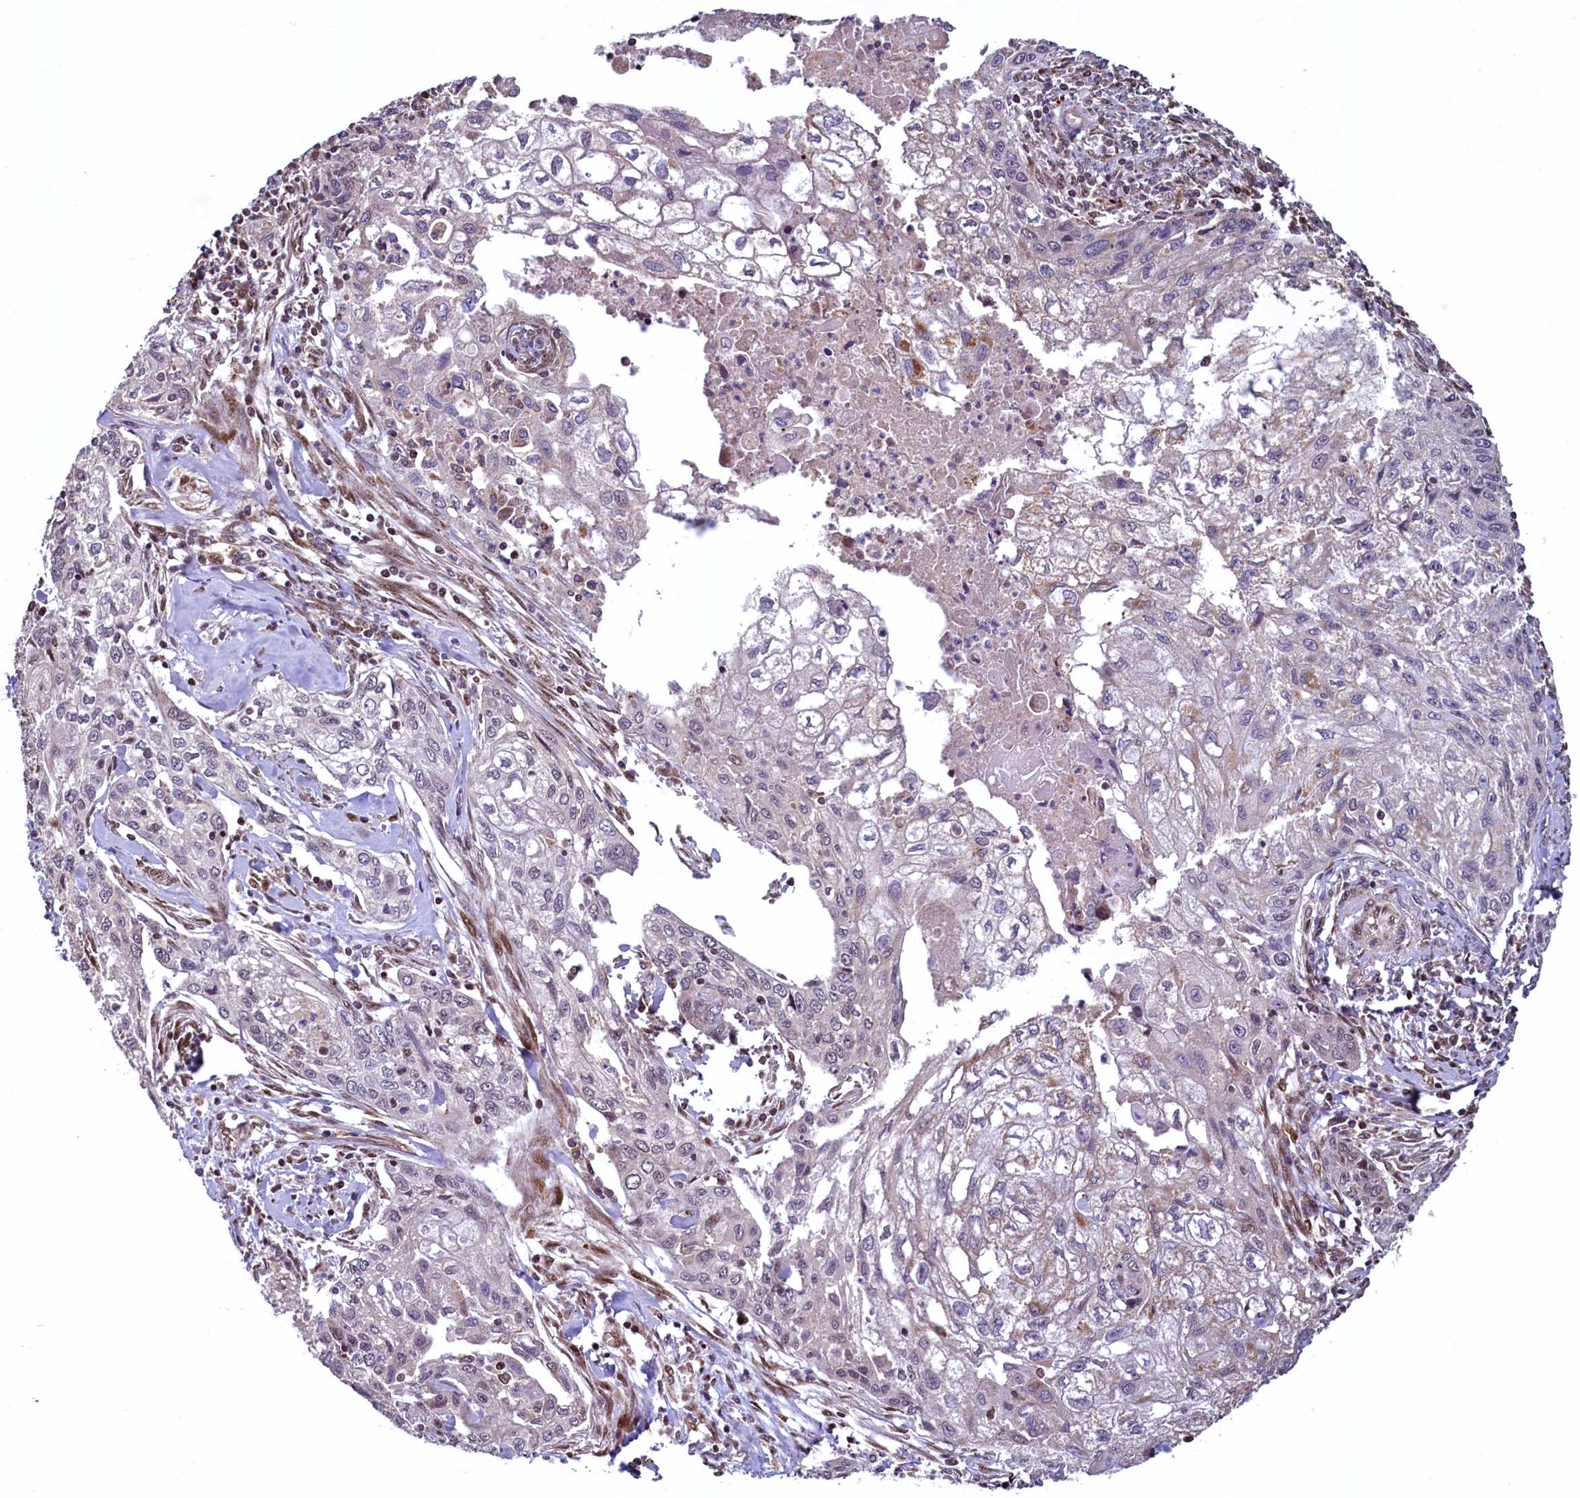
{"staining": {"intensity": "negative", "quantity": "none", "location": "none"}, "tissue": "cervical cancer", "cell_type": "Tumor cells", "image_type": "cancer", "snomed": [{"axis": "morphology", "description": "Squamous cell carcinoma, NOS"}, {"axis": "topography", "description": "Cervix"}], "caption": "This is an immunohistochemistry (IHC) photomicrograph of human cervical cancer. There is no positivity in tumor cells.", "gene": "ZNF577", "patient": {"sex": "female", "age": 67}}